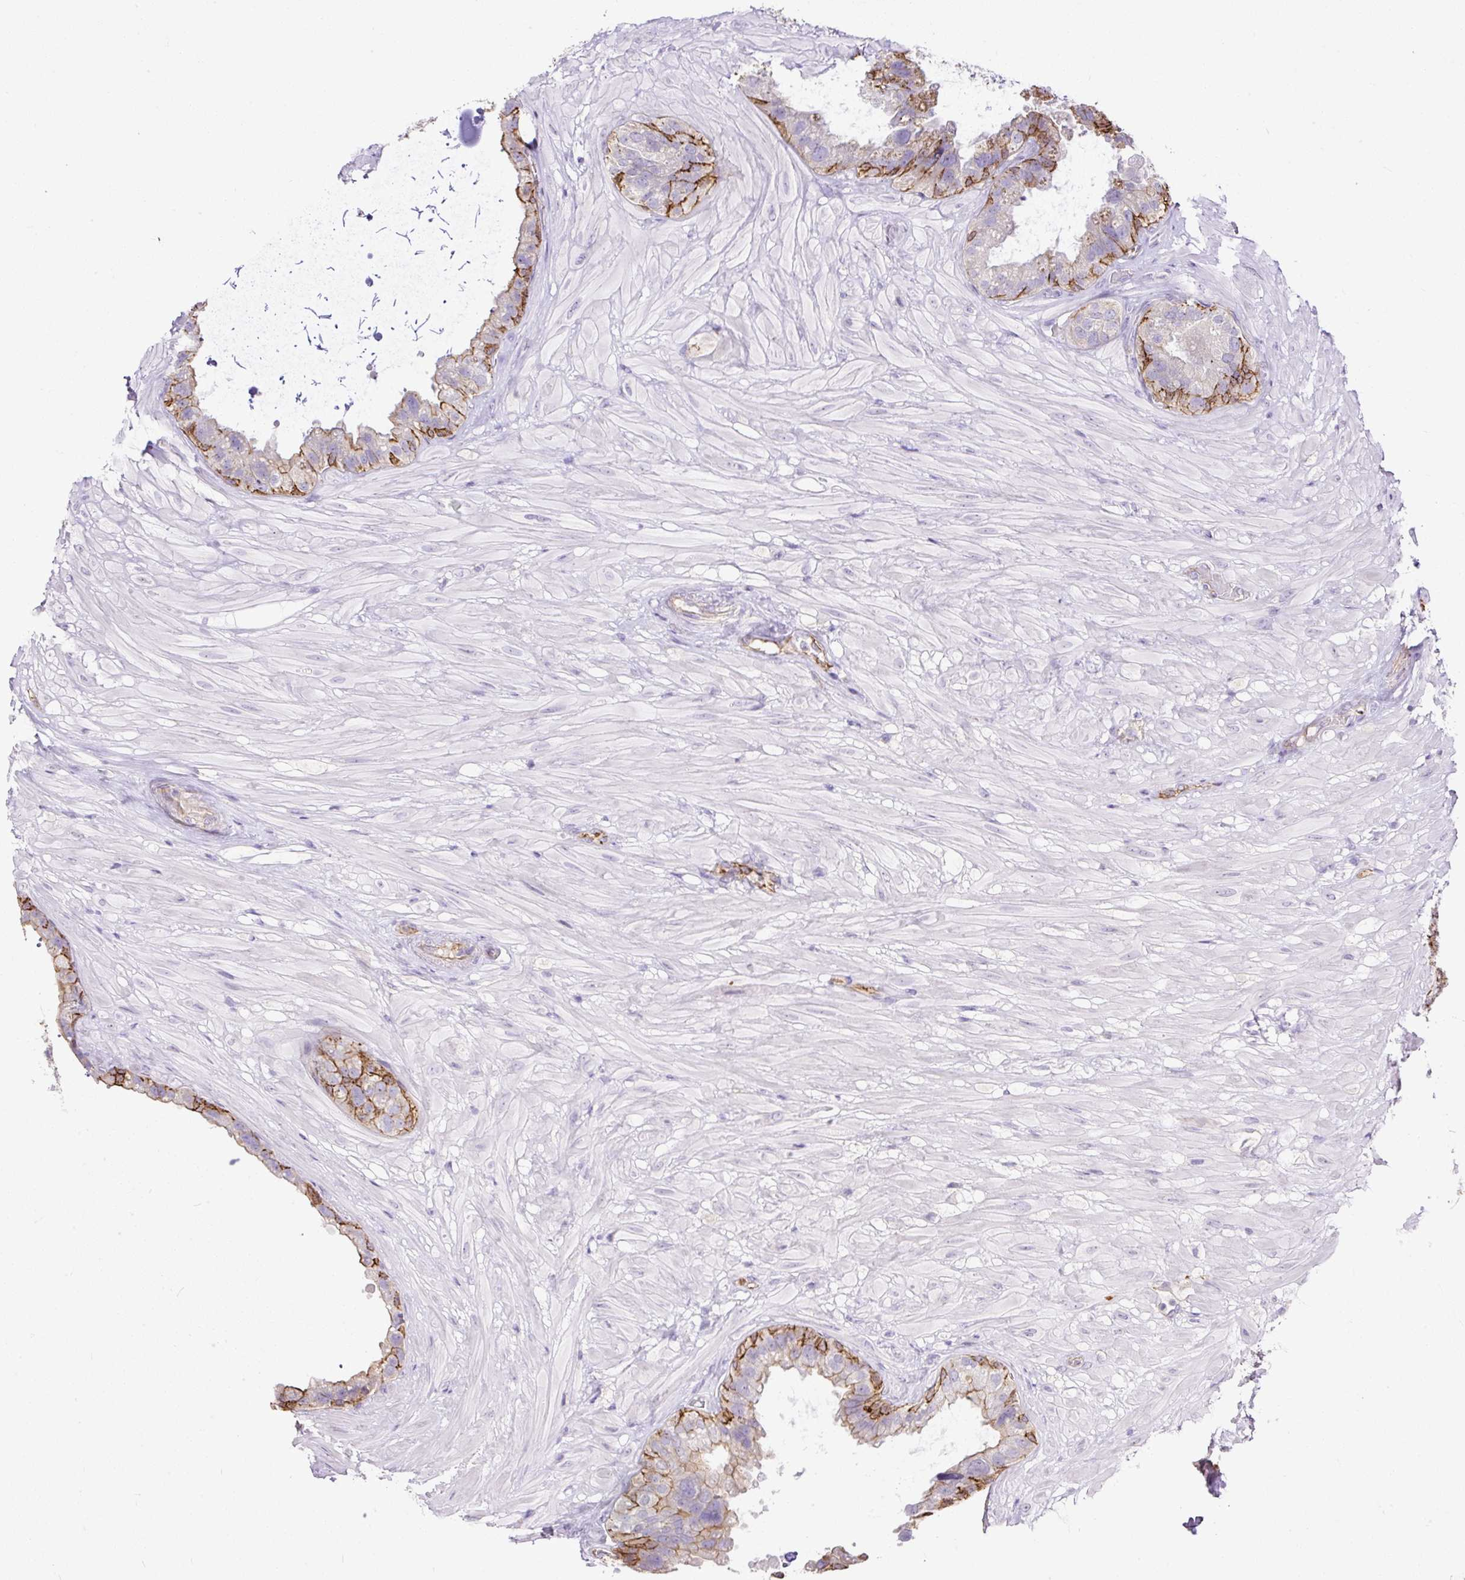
{"staining": {"intensity": "strong", "quantity": "25%-75%", "location": "cytoplasmic/membranous"}, "tissue": "seminal vesicle", "cell_type": "Glandular cells", "image_type": "normal", "snomed": [{"axis": "morphology", "description": "Normal tissue, NOS"}, {"axis": "topography", "description": "Seminal veicle"}, {"axis": "topography", "description": "Peripheral nerve tissue"}], "caption": "Protein expression analysis of normal human seminal vesicle reveals strong cytoplasmic/membranous staining in approximately 25%-75% of glandular cells. Nuclei are stained in blue.", "gene": "MAGEB16", "patient": {"sex": "male", "age": 76}}